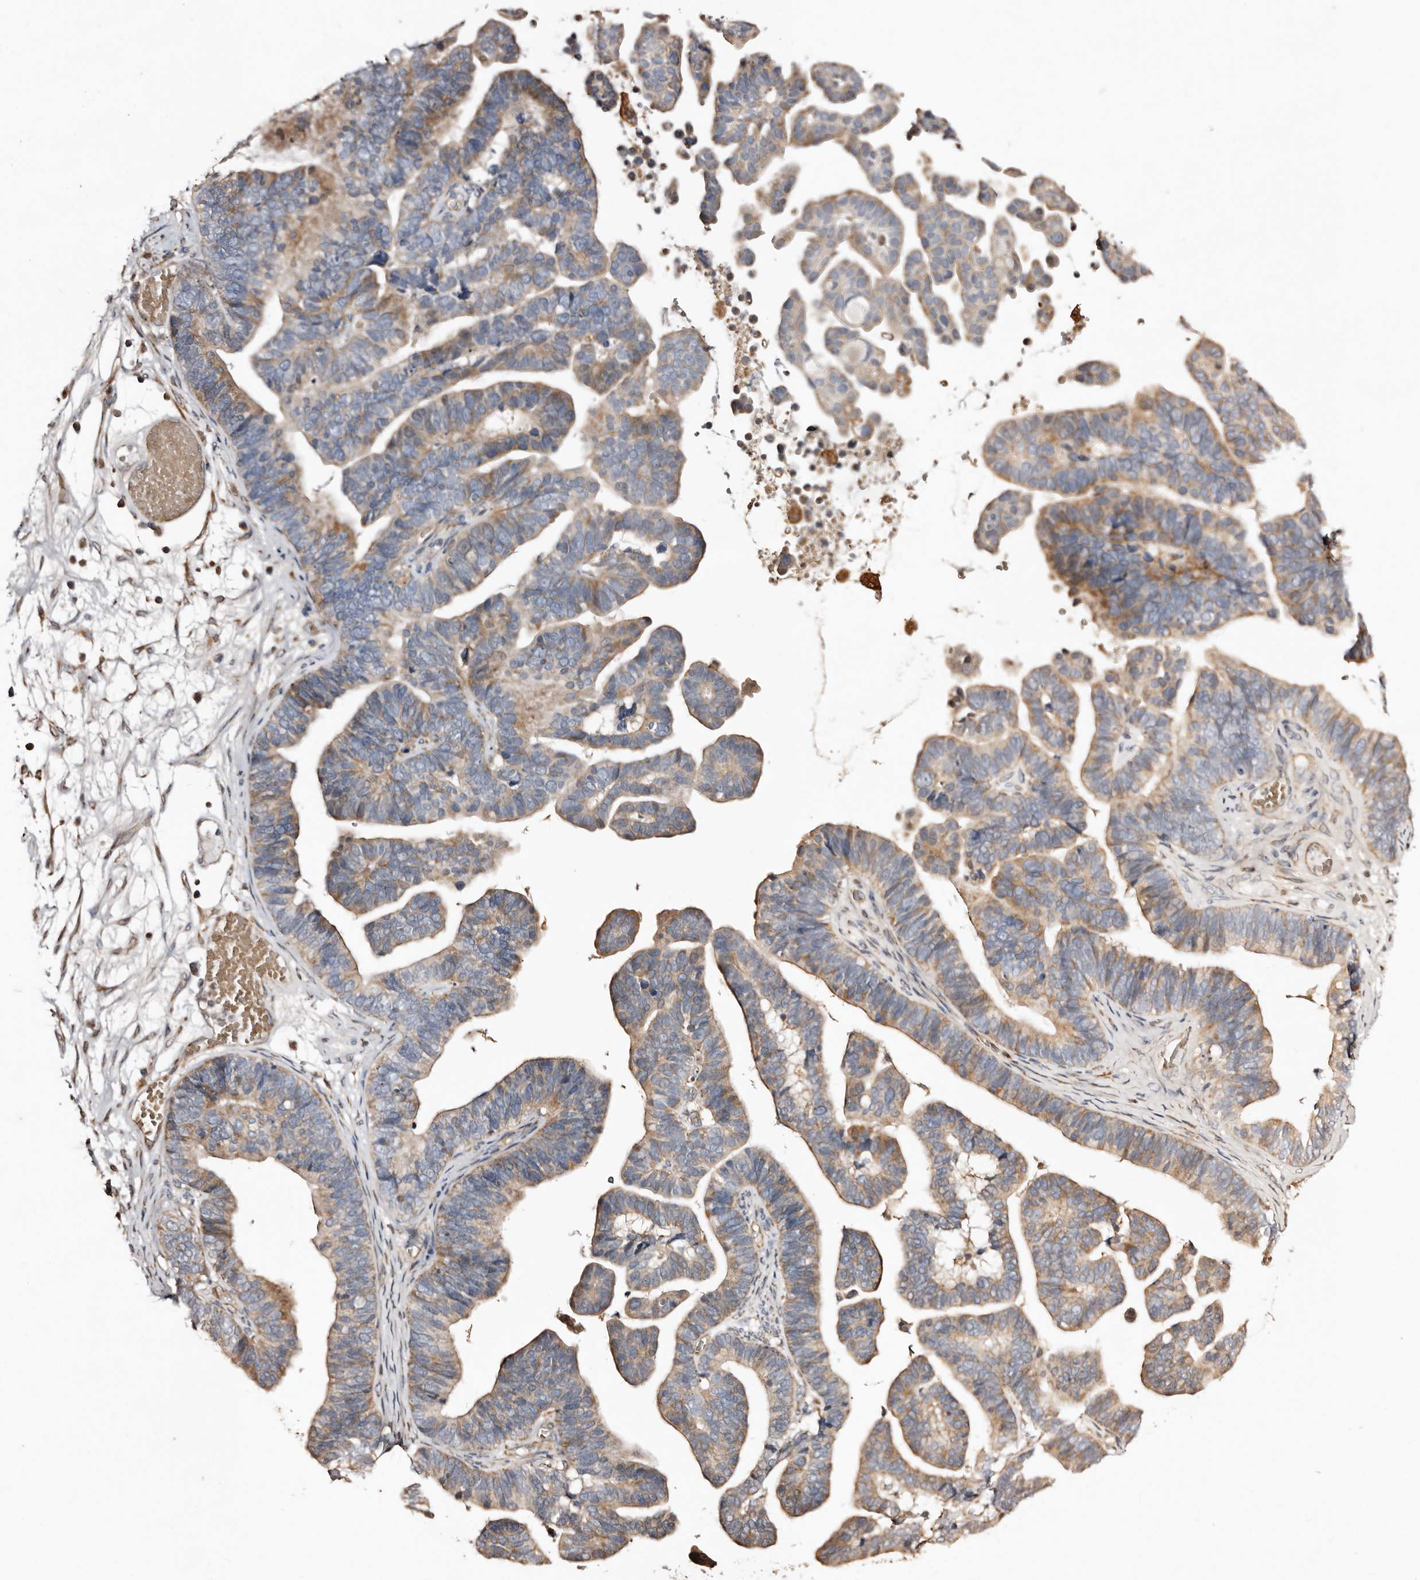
{"staining": {"intensity": "moderate", "quantity": ">75%", "location": "cytoplasmic/membranous"}, "tissue": "ovarian cancer", "cell_type": "Tumor cells", "image_type": "cancer", "snomed": [{"axis": "morphology", "description": "Cystadenocarcinoma, serous, NOS"}, {"axis": "topography", "description": "Ovary"}], "caption": "Immunohistochemistry photomicrograph of neoplastic tissue: serous cystadenocarcinoma (ovarian) stained using immunohistochemistry demonstrates medium levels of moderate protein expression localized specifically in the cytoplasmic/membranous of tumor cells, appearing as a cytoplasmic/membranous brown color.", "gene": "MACC1", "patient": {"sex": "female", "age": 56}}